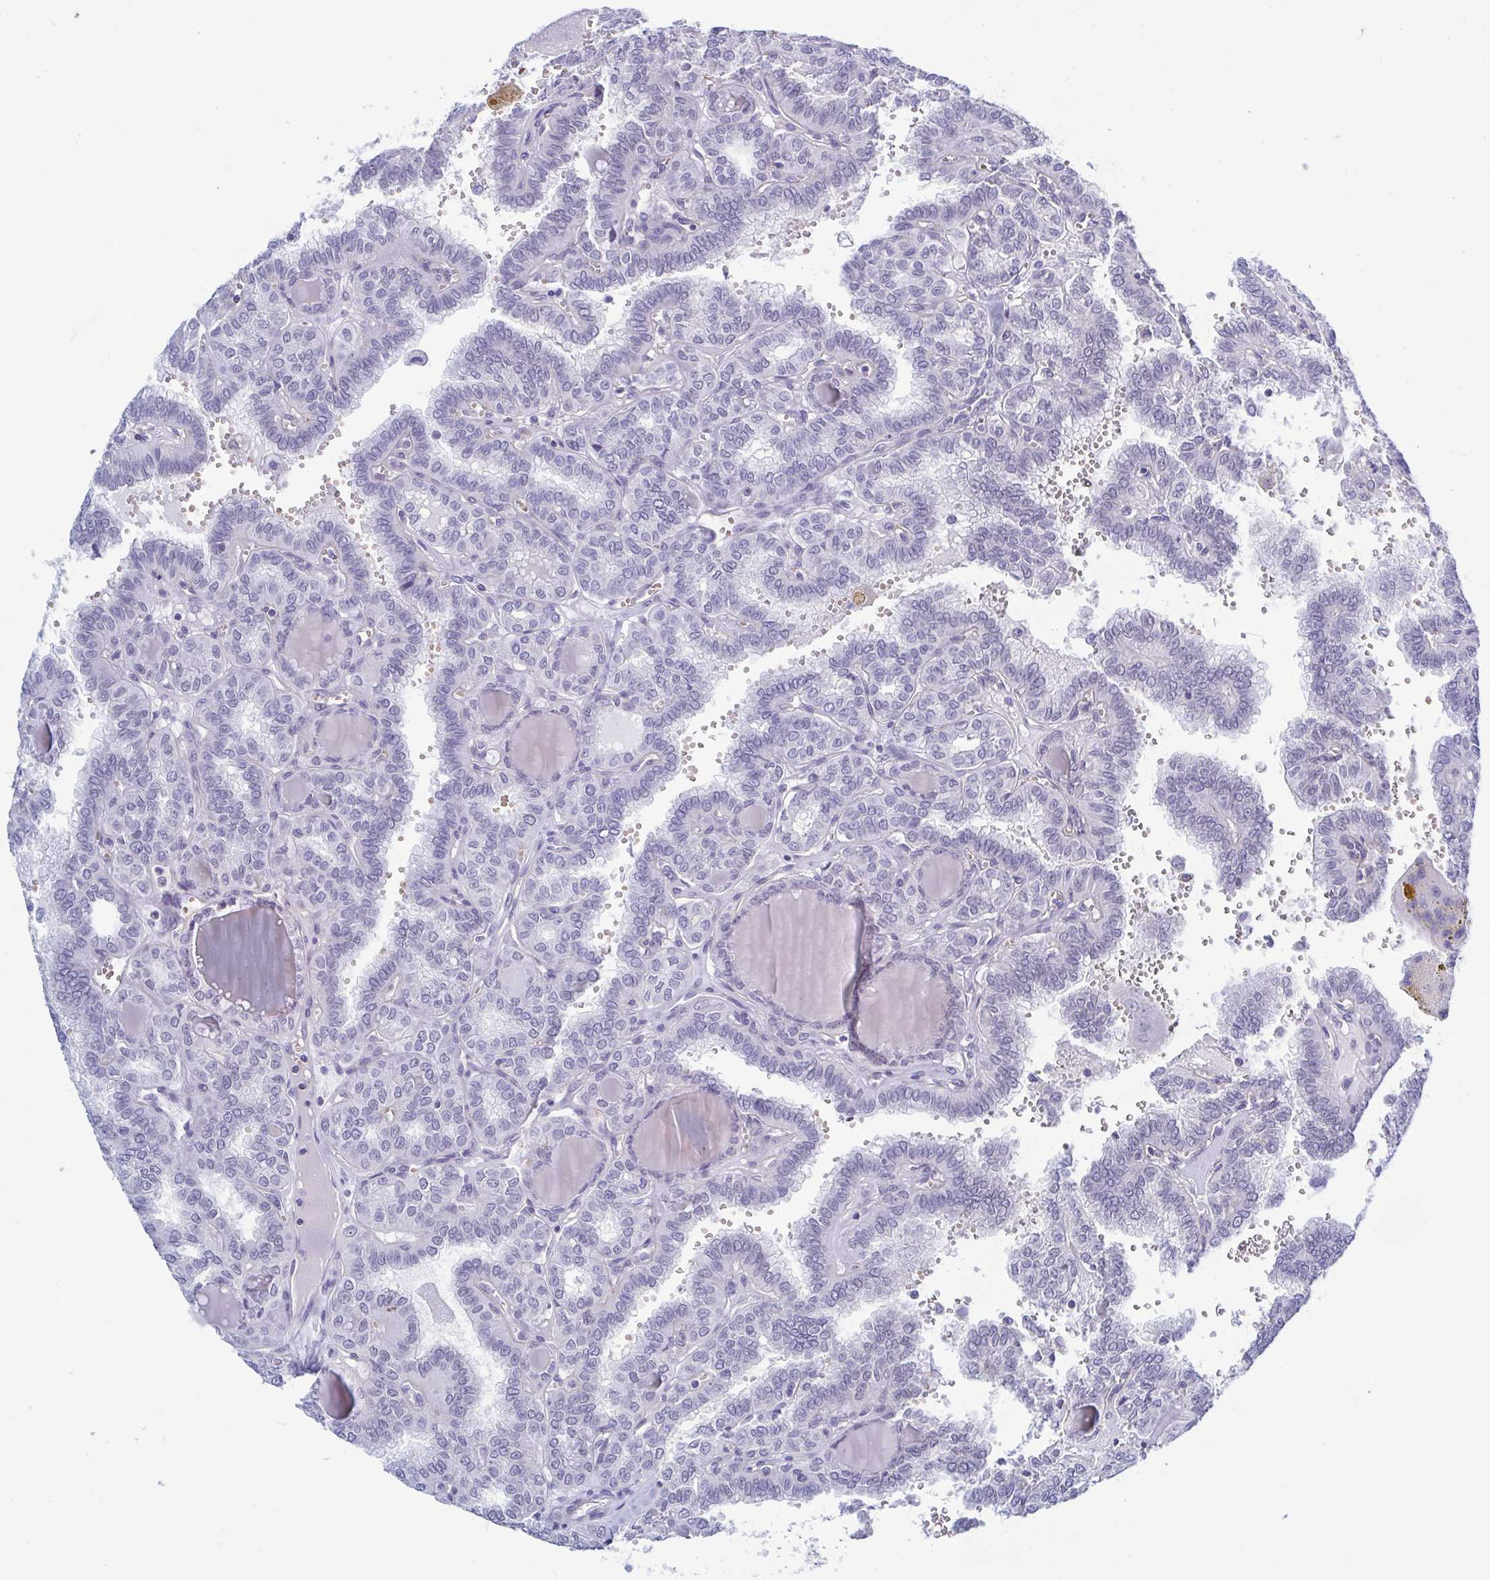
{"staining": {"intensity": "negative", "quantity": "none", "location": "none"}, "tissue": "thyroid cancer", "cell_type": "Tumor cells", "image_type": "cancer", "snomed": [{"axis": "morphology", "description": "Papillary adenocarcinoma, NOS"}, {"axis": "topography", "description": "Thyroid gland"}], "caption": "Immunohistochemistry (IHC) of thyroid cancer demonstrates no staining in tumor cells.", "gene": "LRRC38", "patient": {"sex": "female", "age": 41}}